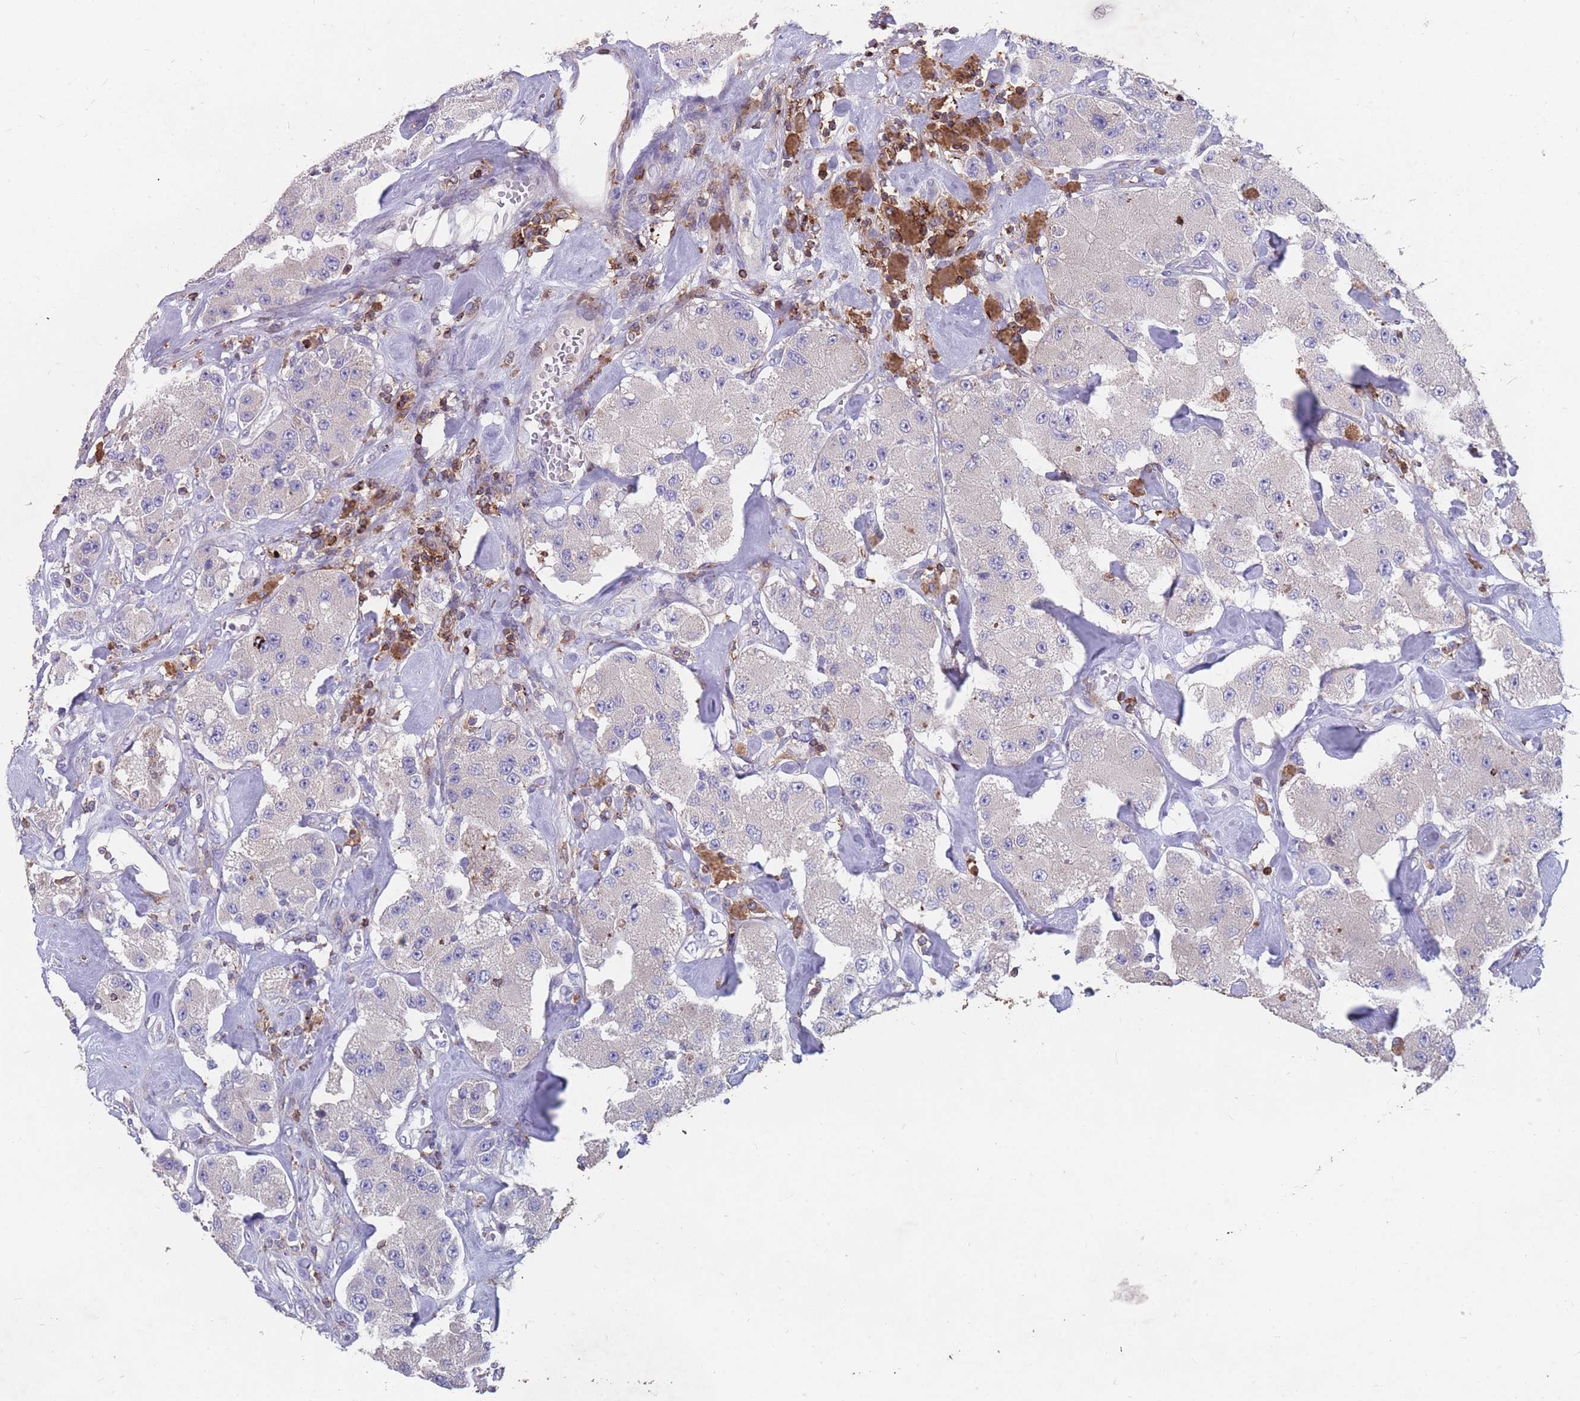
{"staining": {"intensity": "negative", "quantity": "none", "location": "none"}, "tissue": "carcinoid", "cell_type": "Tumor cells", "image_type": "cancer", "snomed": [{"axis": "morphology", "description": "Carcinoid, malignant, NOS"}, {"axis": "topography", "description": "Pancreas"}], "caption": "A high-resolution image shows IHC staining of carcinoid, which demonstrates no significant staining in tumor cells.", "gene": "CD33", "patient": {"sex": "male", "age": 41}}